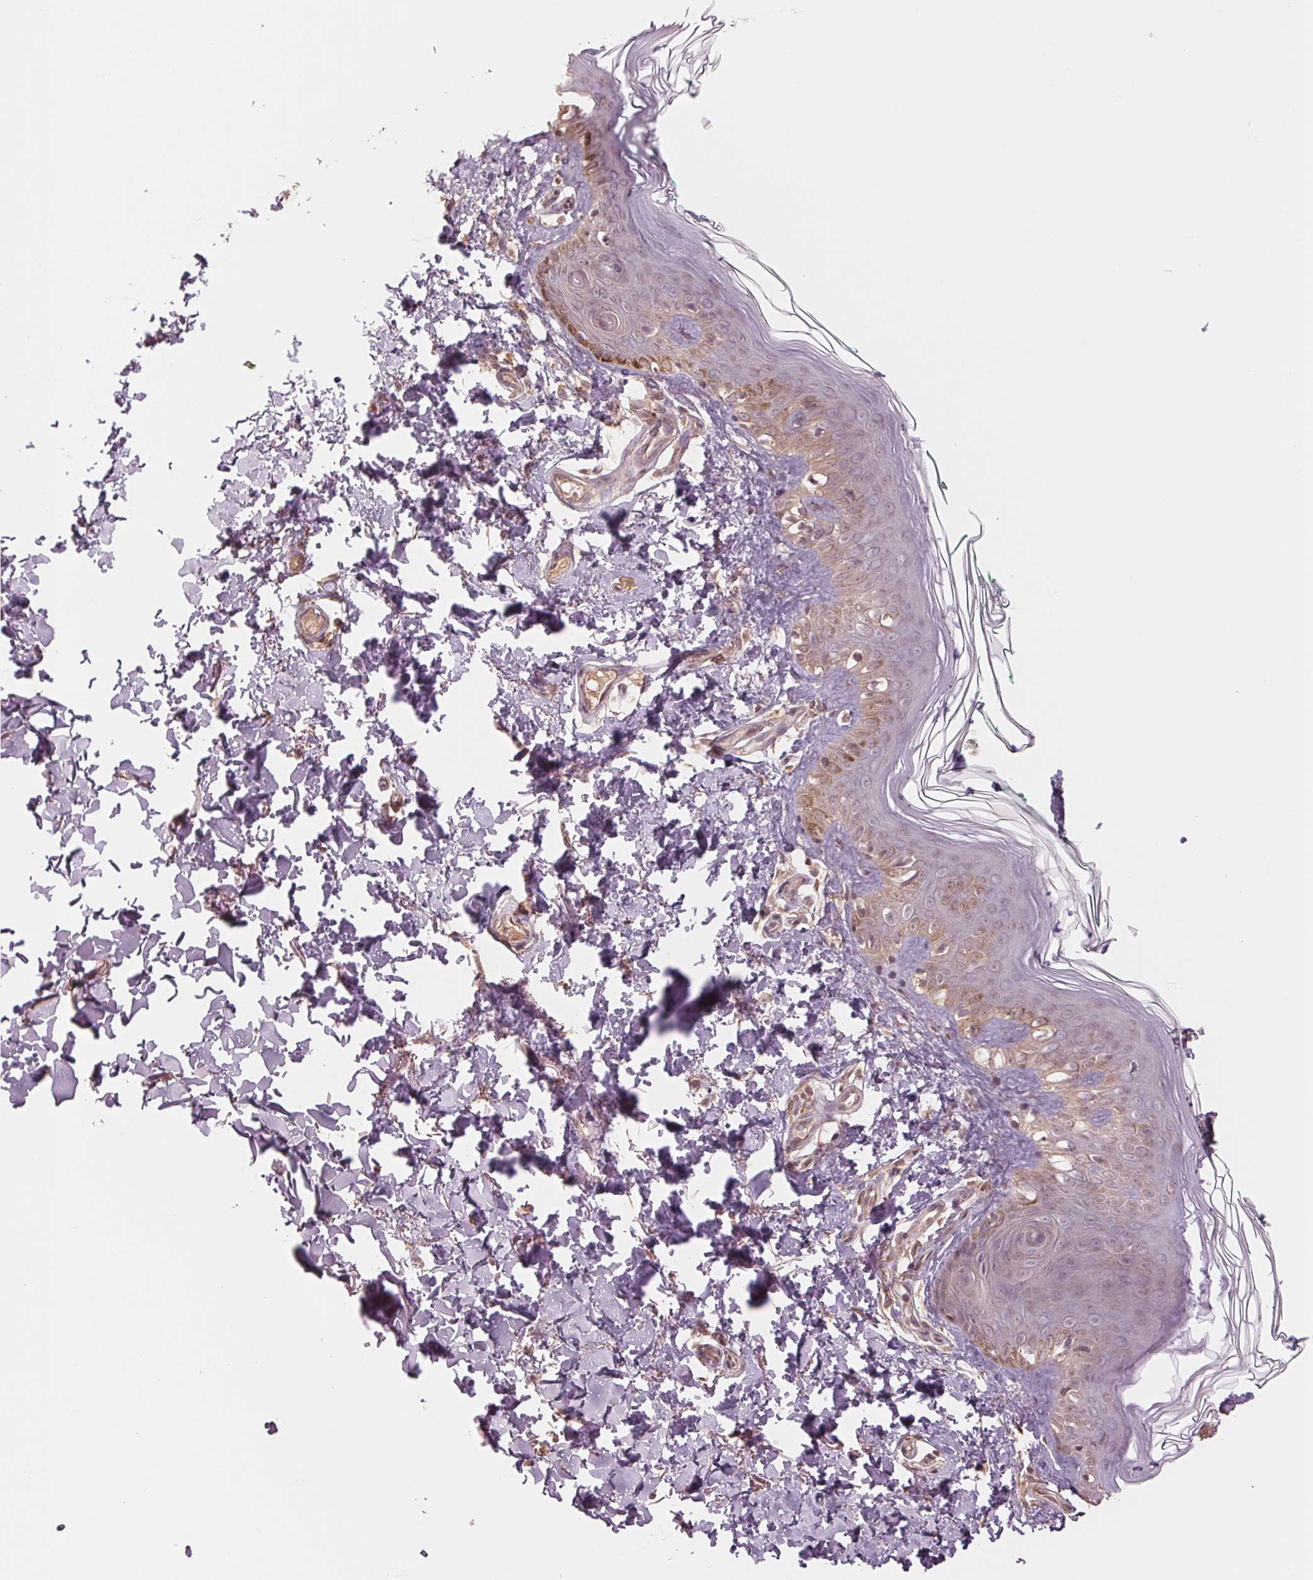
{"staining": {"intensity": "weak", "quantity": "25%-75%", "location": "cytoplasmic/membranous,nuclear"}, "tissue": "skin", "cell_type": "Fibroblasts", "image_type": "normal", "snomed": [{"axis": "morphology", "description": "Normal tissue, NOS"}, {"axis": "topography", "description": "Skin"}, {"axis": "topography", "description": "Peripheral nerve tissue"}], "caption": "Brown immunohistochemical staining in normal skin exhibits weak cytoplasmic/membranous,nuclear expression in approximately 25%-75% of fibroblasts. Immunohistochemistry stains the protein in brown and the nuclei are stained blue.", "gene": "PPIAL4A", "patient": {"sex": "female", "age": 45}}